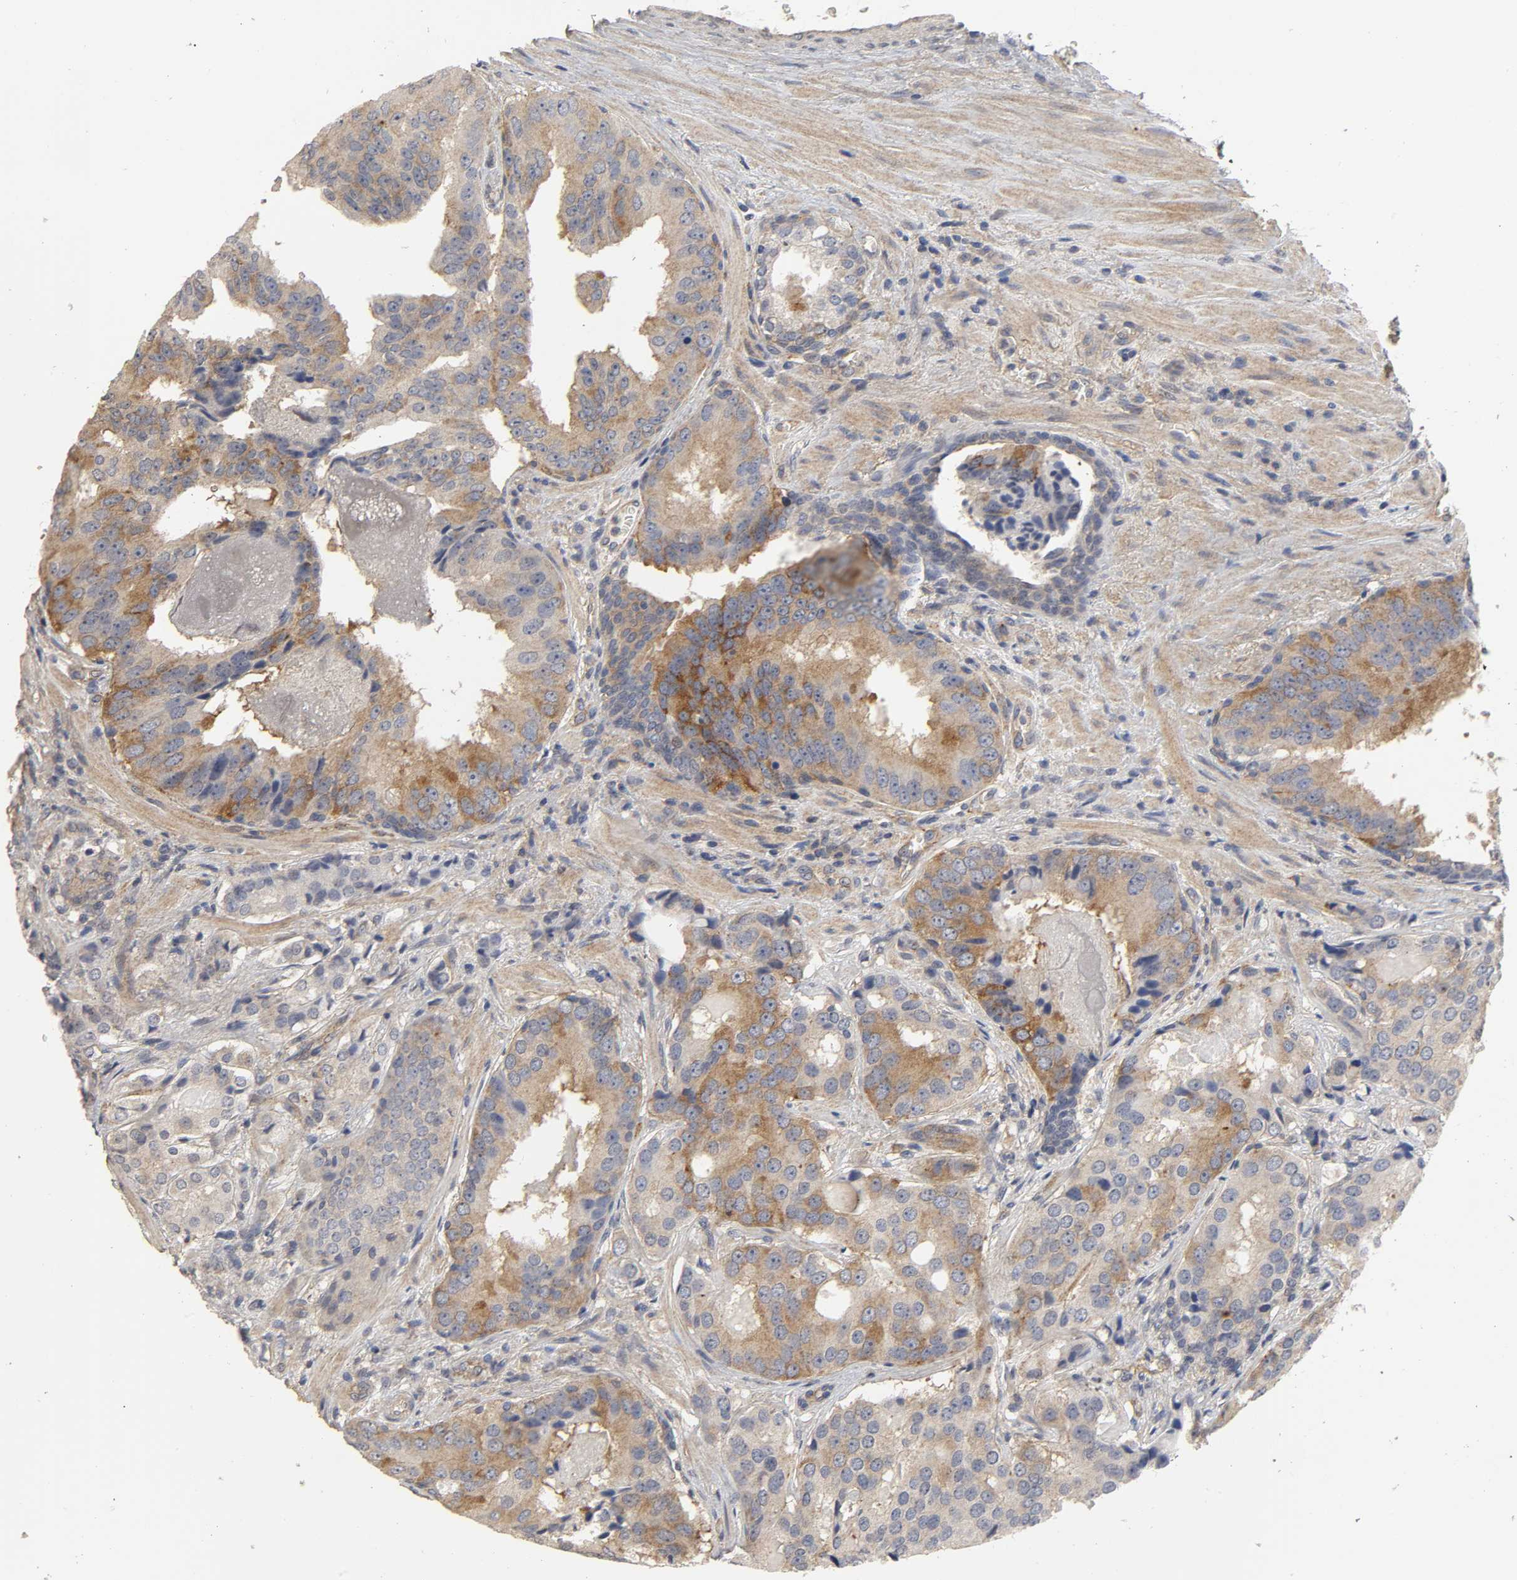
{"staining": {"intensity": "strong", "quantity": ">75%", "location": "cytoplasmic/membranous"}, "tissue": "prostate cancer", "cell_type": "Tumor cells", "image_type": "cancer", "snomed": [{"axis": "morphology", "description": "Adenocarcinoma, High grade"}, {"axis": "topography", "description": "Prostate"}], "caption": "Tumor cells demonstrate high levels of strong cytoplasmic/membranous expression in approximately >75% of cells in human prostate cancer (high-grade adenocarcinoma).", "gene": "SH3GLB1", "patient": {"sex": "male", "age": 58}}